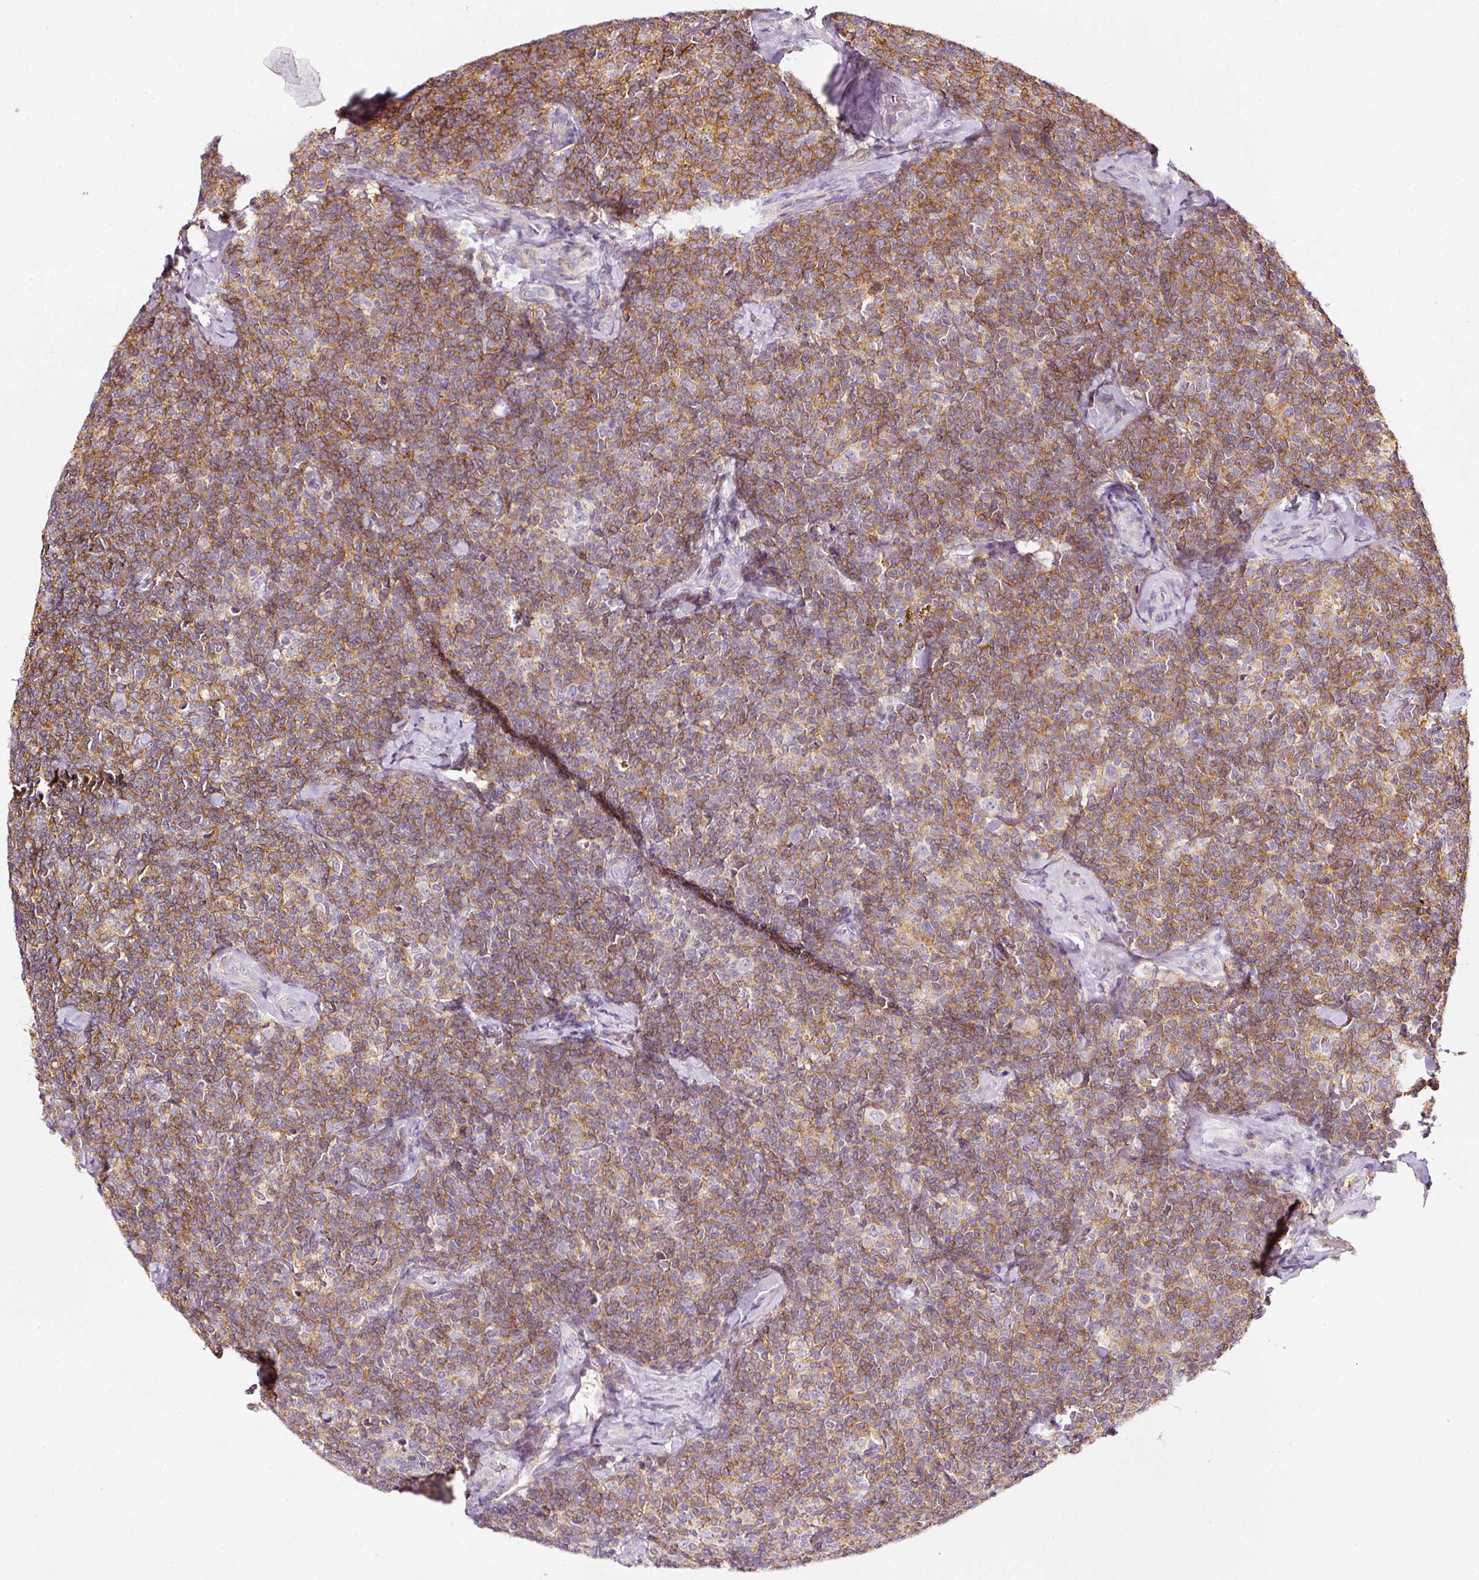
{"staining": {"intensity": "moderate", "quantity": "25%-75%", "location": "cytoplasmic/membranous"}, "tissue": "lymphoma", "cell_type": "Tumor cells", "image_type": "cancer", "snomed": [{"axis": "morphology", "description": "Malignant lymphoma, non-Hodgkin's type, Low grade"}, {"axis": "topography", "description": "Lymph node"}], "caption": "A micrograph showing moderate cytoplasmic/membranous positivity in about 25%-75% of tumor cells in lymphoma, as visualized by brown immunohistochemical staining.", "gene": "CD47", "patient": {"sex": "female", "age": 56}}